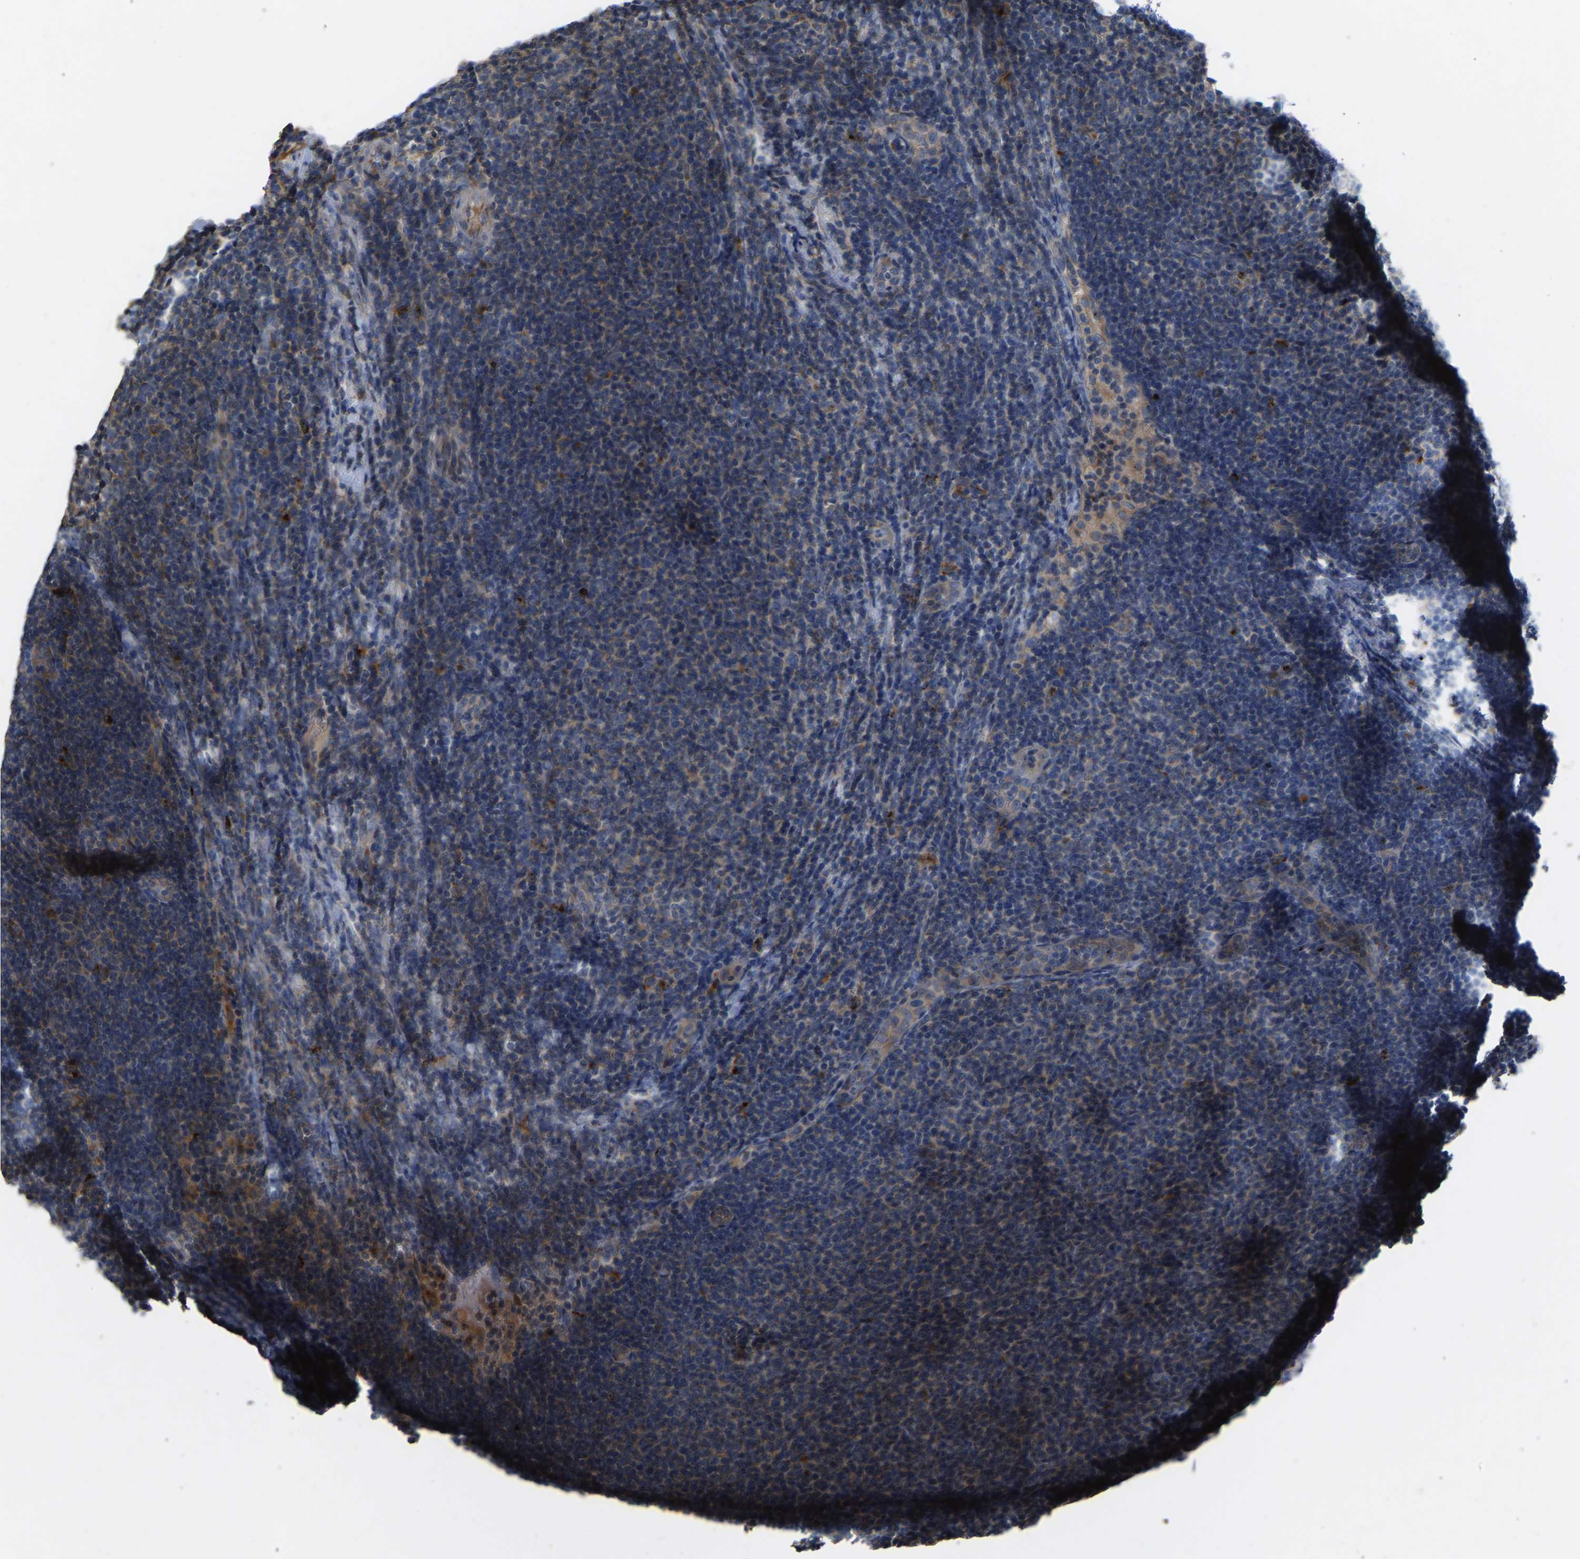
{"staining": {"intensity": "weak", "quantity": "25%-75%", "location": "cytoplasmic/membranous"}, "tissue": "lymphoma", "cell_type": "Tumor cells", "image_type": "cancer", "snomed": [{"axis": "morphology", "description": "Malignant lymphoma, non-Hodgkin's type, Low grade"}, {"axis": "topography", "description": "Lymph node"}], "caption": "This is a micrograph of IHC staining of low-grade malignant lymphoma, non-Hodgkin's type, which shows weak staining in the cytoplasmic/membranous of tumor cells.", "gene": "RGP1", "patient": {"sex": "male", "age": 66}}